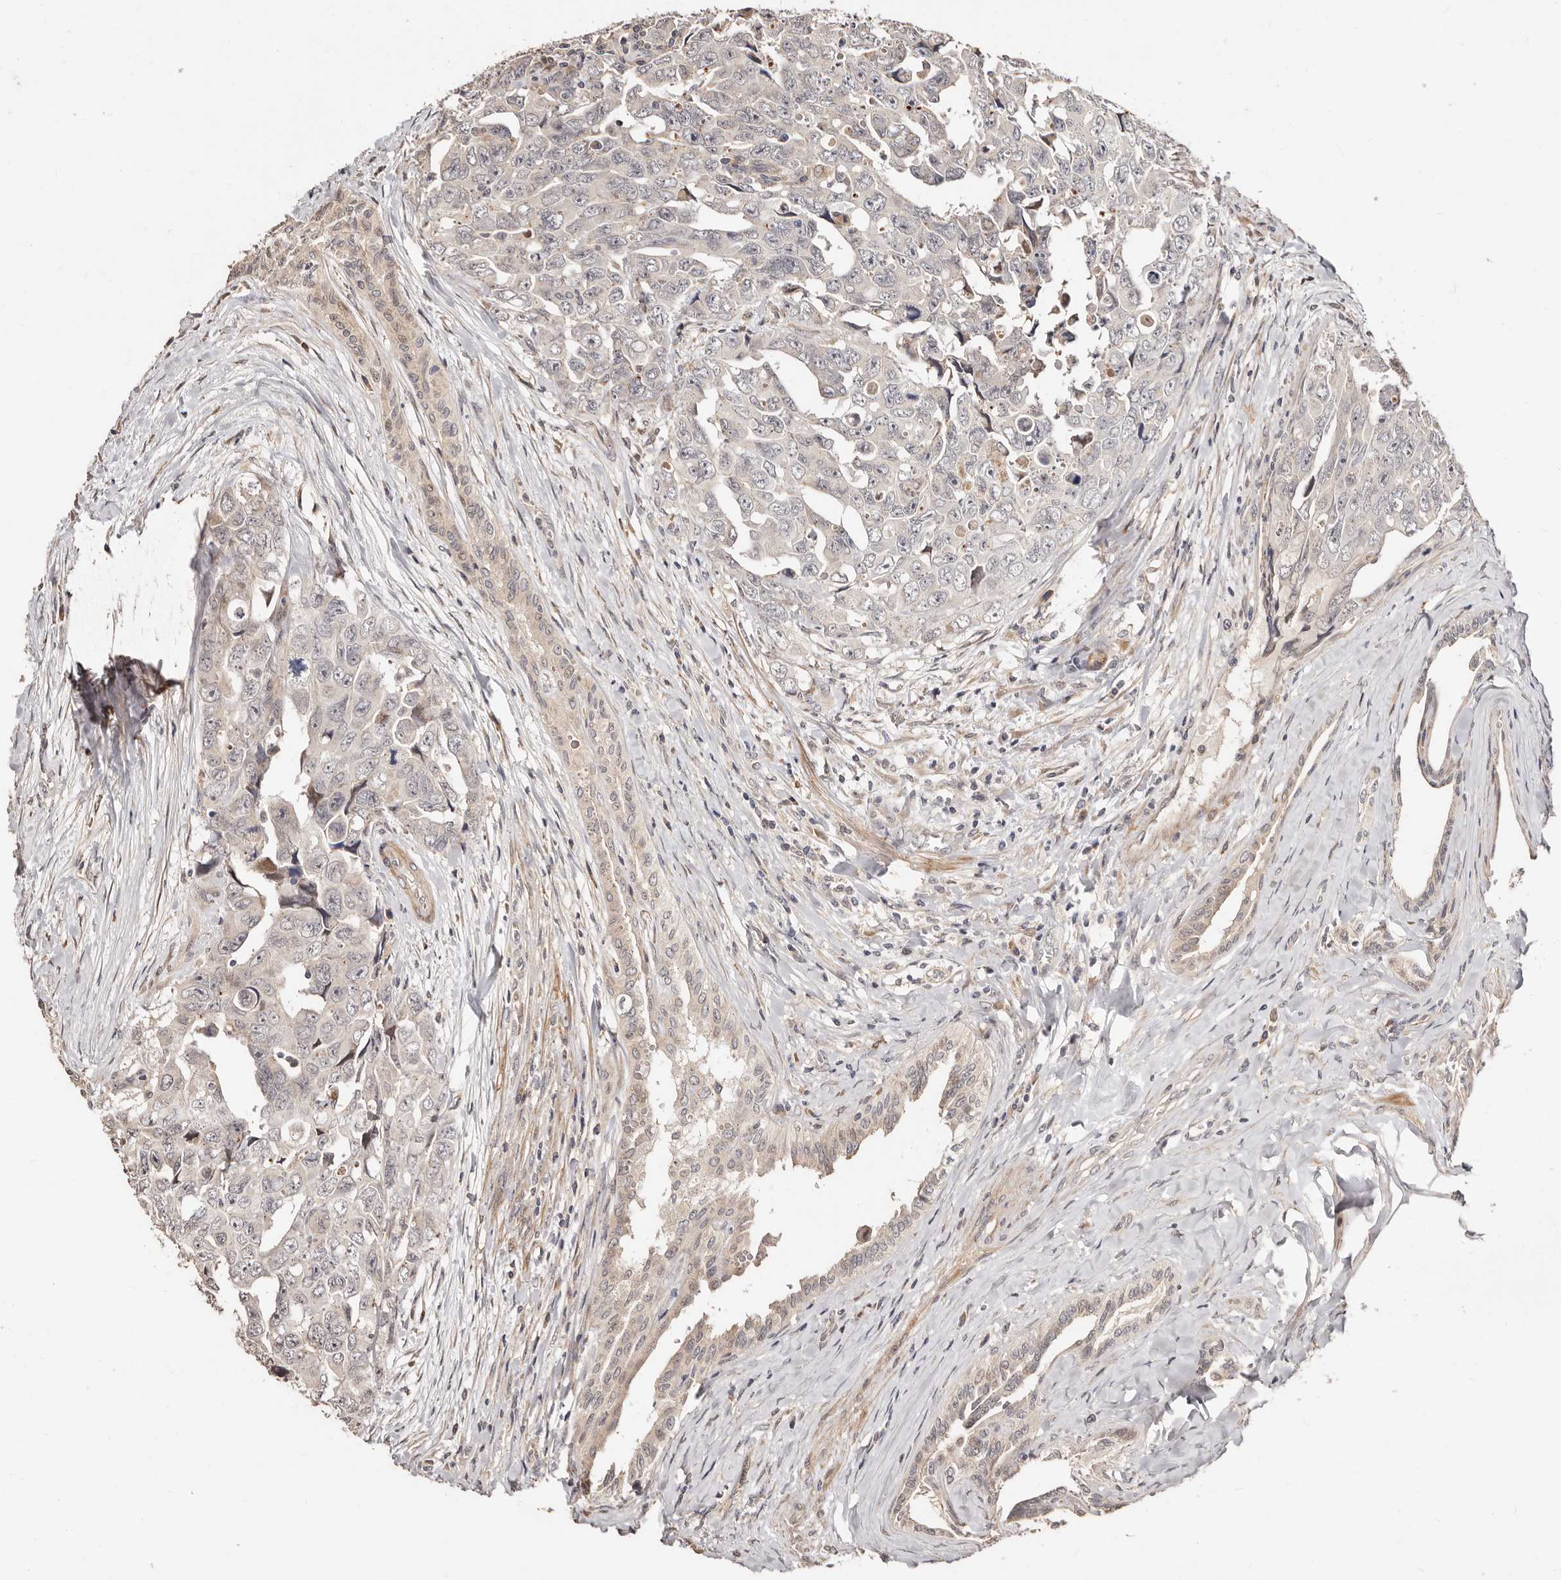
{"staining": {"intensity": "negative", "quantity": "none", "location": "none"}, "tissue": "testis cancer", "cell_type": "Tumor cells", "image_type": "cancer", "snomed": [{"axis": "morphology", "description": "Carcinoma, Embryonal, NOS"}, {"axis": "topography", "description": "Testis"}], "caption": "Tumor cells are negative for protein expression in human testis embryonal carcinoma.", "gene": "APOL6", "patient": {"sex": "male", "age": 28}}